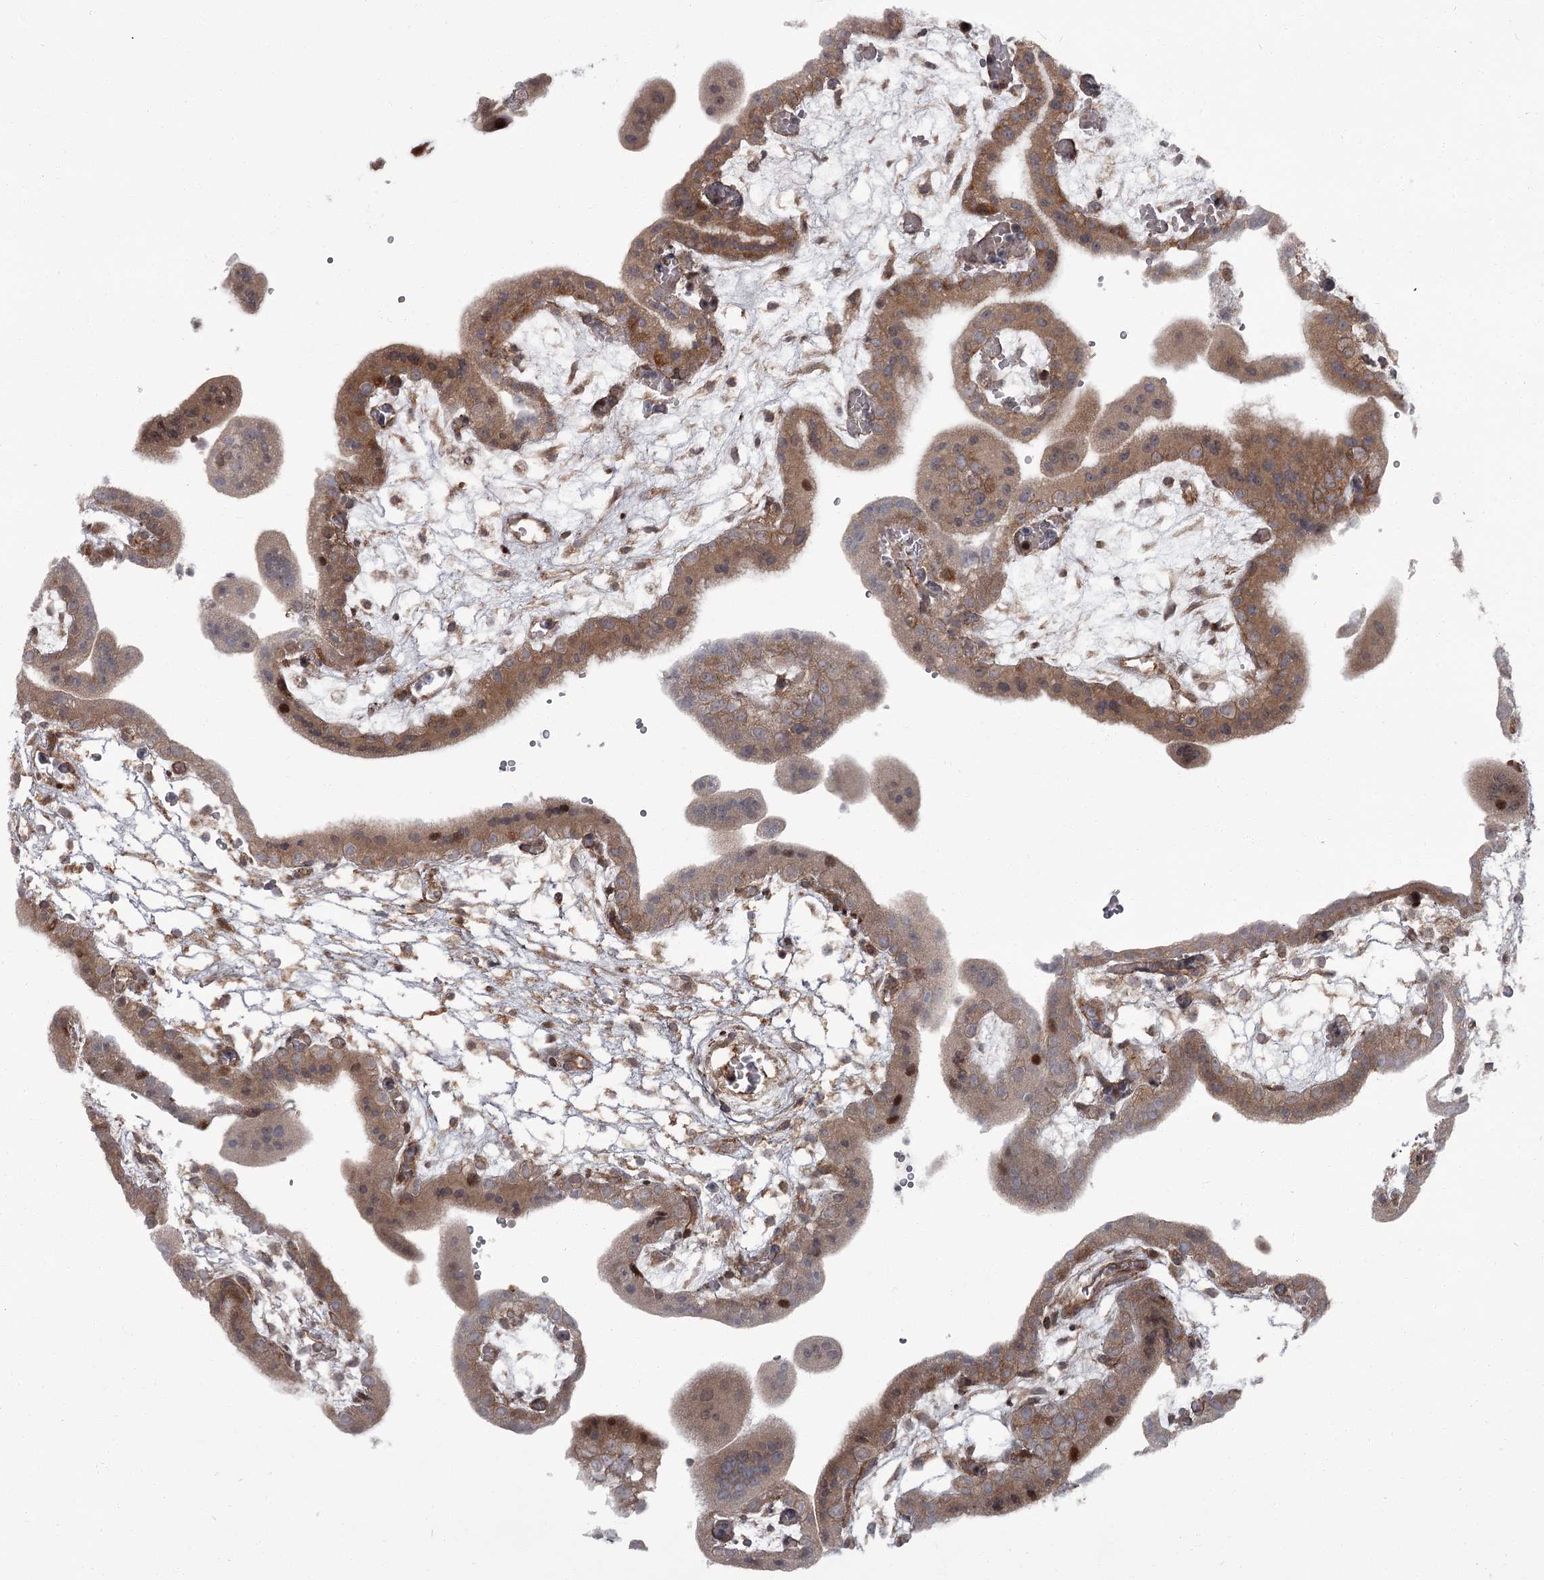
{"staining": {"intensity": "weak", "quantity": "25%-75%", "location": "cytoplasmic/membranous"}, "tissue": "placenta", "cell_type": "Decidual cells", "image_type": "normal", "snomed": [{"axis": "morphology", "description": "Normal tissue, NOS"}, {"axis": "topography", "description": "Placenta"}], "caption": "Protein staining displays weak cytoplasmic/membranous expression in about 25%-75% of decidual cells in benign placenta.", "gene": "THAP9", "patient": {"sex": "female", "age": 18}}